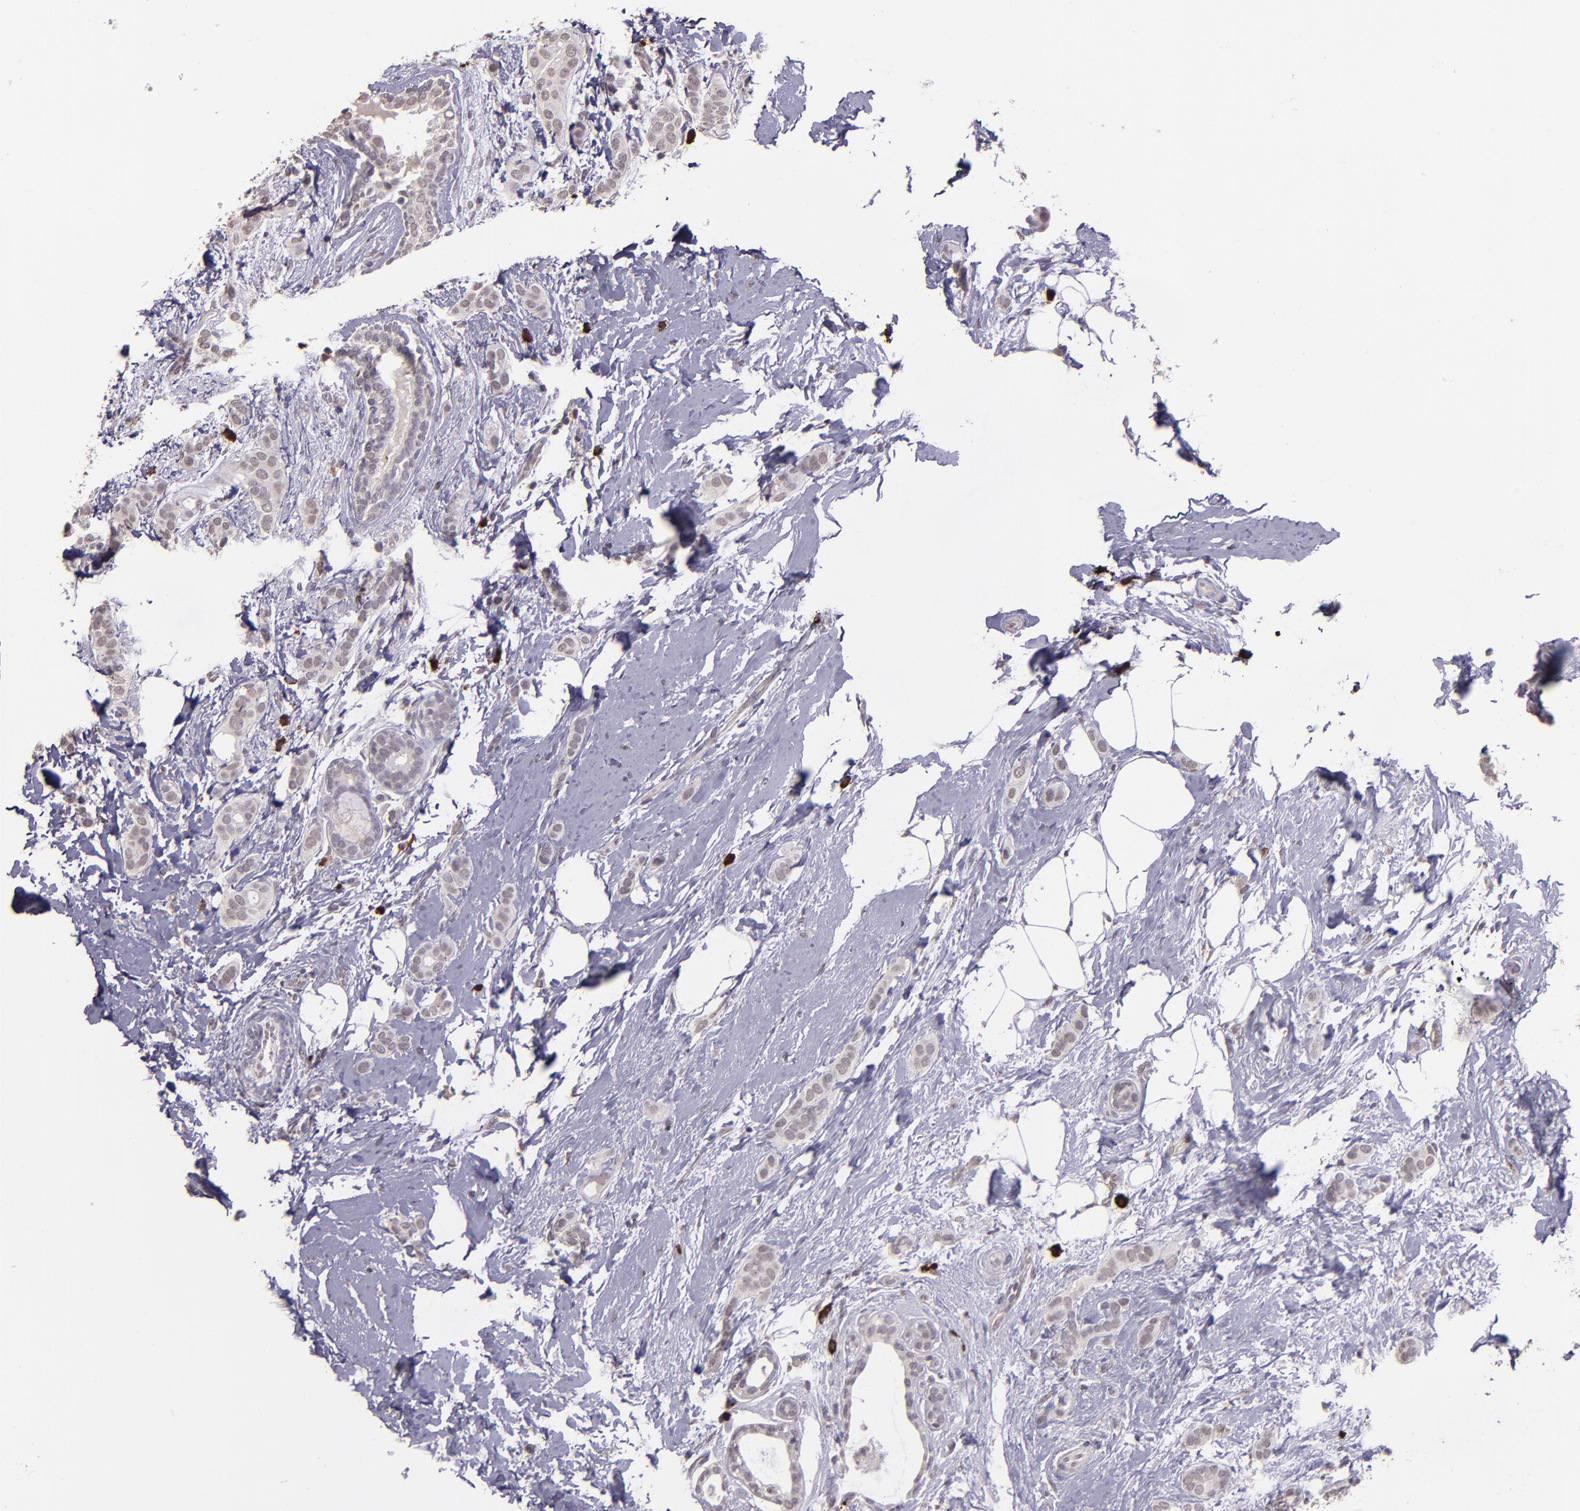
{"staining": {"intensity": "weak", "quantity": ">75%", "location": "cytoplasmic/membranous"}, "tissue": "breast cancer", "cell_type": "Tumor cells", "image_type": "cancer", "snomed": [{"axis": "morphology", "description": "Duct carcinoma"}, {"axis": "topography", "description": "Breast"}], "caption": "IHC histopathology image of neoplastic tissue: human breast cancer (intraductal carcinoma) stained using immunohistochemistry (IHC) shows low levels of weak protein expression localized specifically in the cytoplasmic/membranous of tumor cells, appearing as a cytoplasmic/membranous brown color.", "gene": "TAF7L", "patient": {"sex": "female", "age": 54}}